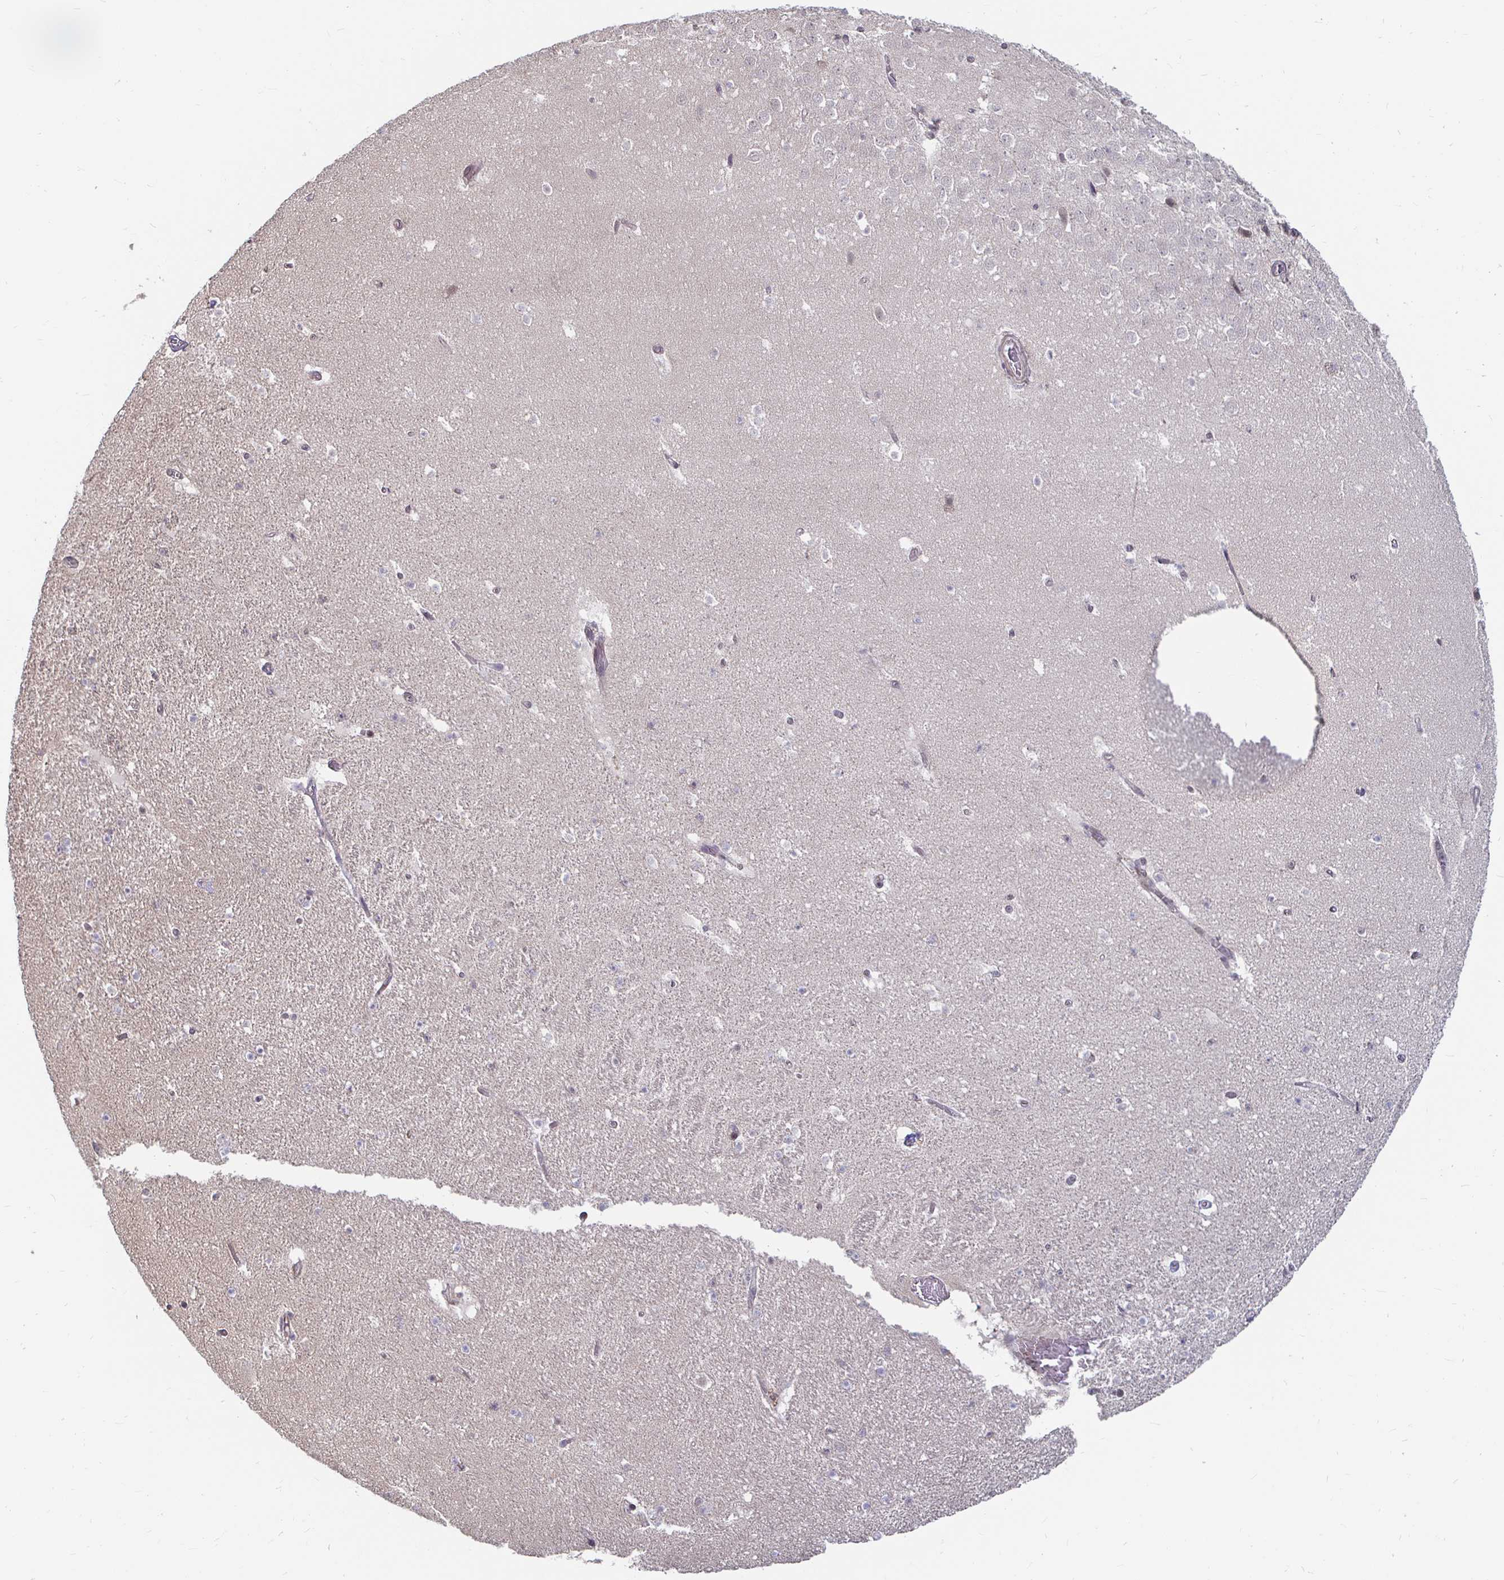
{"staining": {"intensity": "negative", "quantity": "none", "location": "none"}, "tissue": "hippocampus", "cell_type": "Glial cells", "image_type": "normal", "snomed": [{"axis": "morphology", "description": "Normal tissue, NOS"}, {"axis": "topography", "description": "Hippocampus"}], "caption": "Immunohistochemistry image of normal hippocampus stained for a protein (brown), which displays no staining in glial cells.", "gene": "CAPN11", "patient": {"sex": "female", "age": 42}}